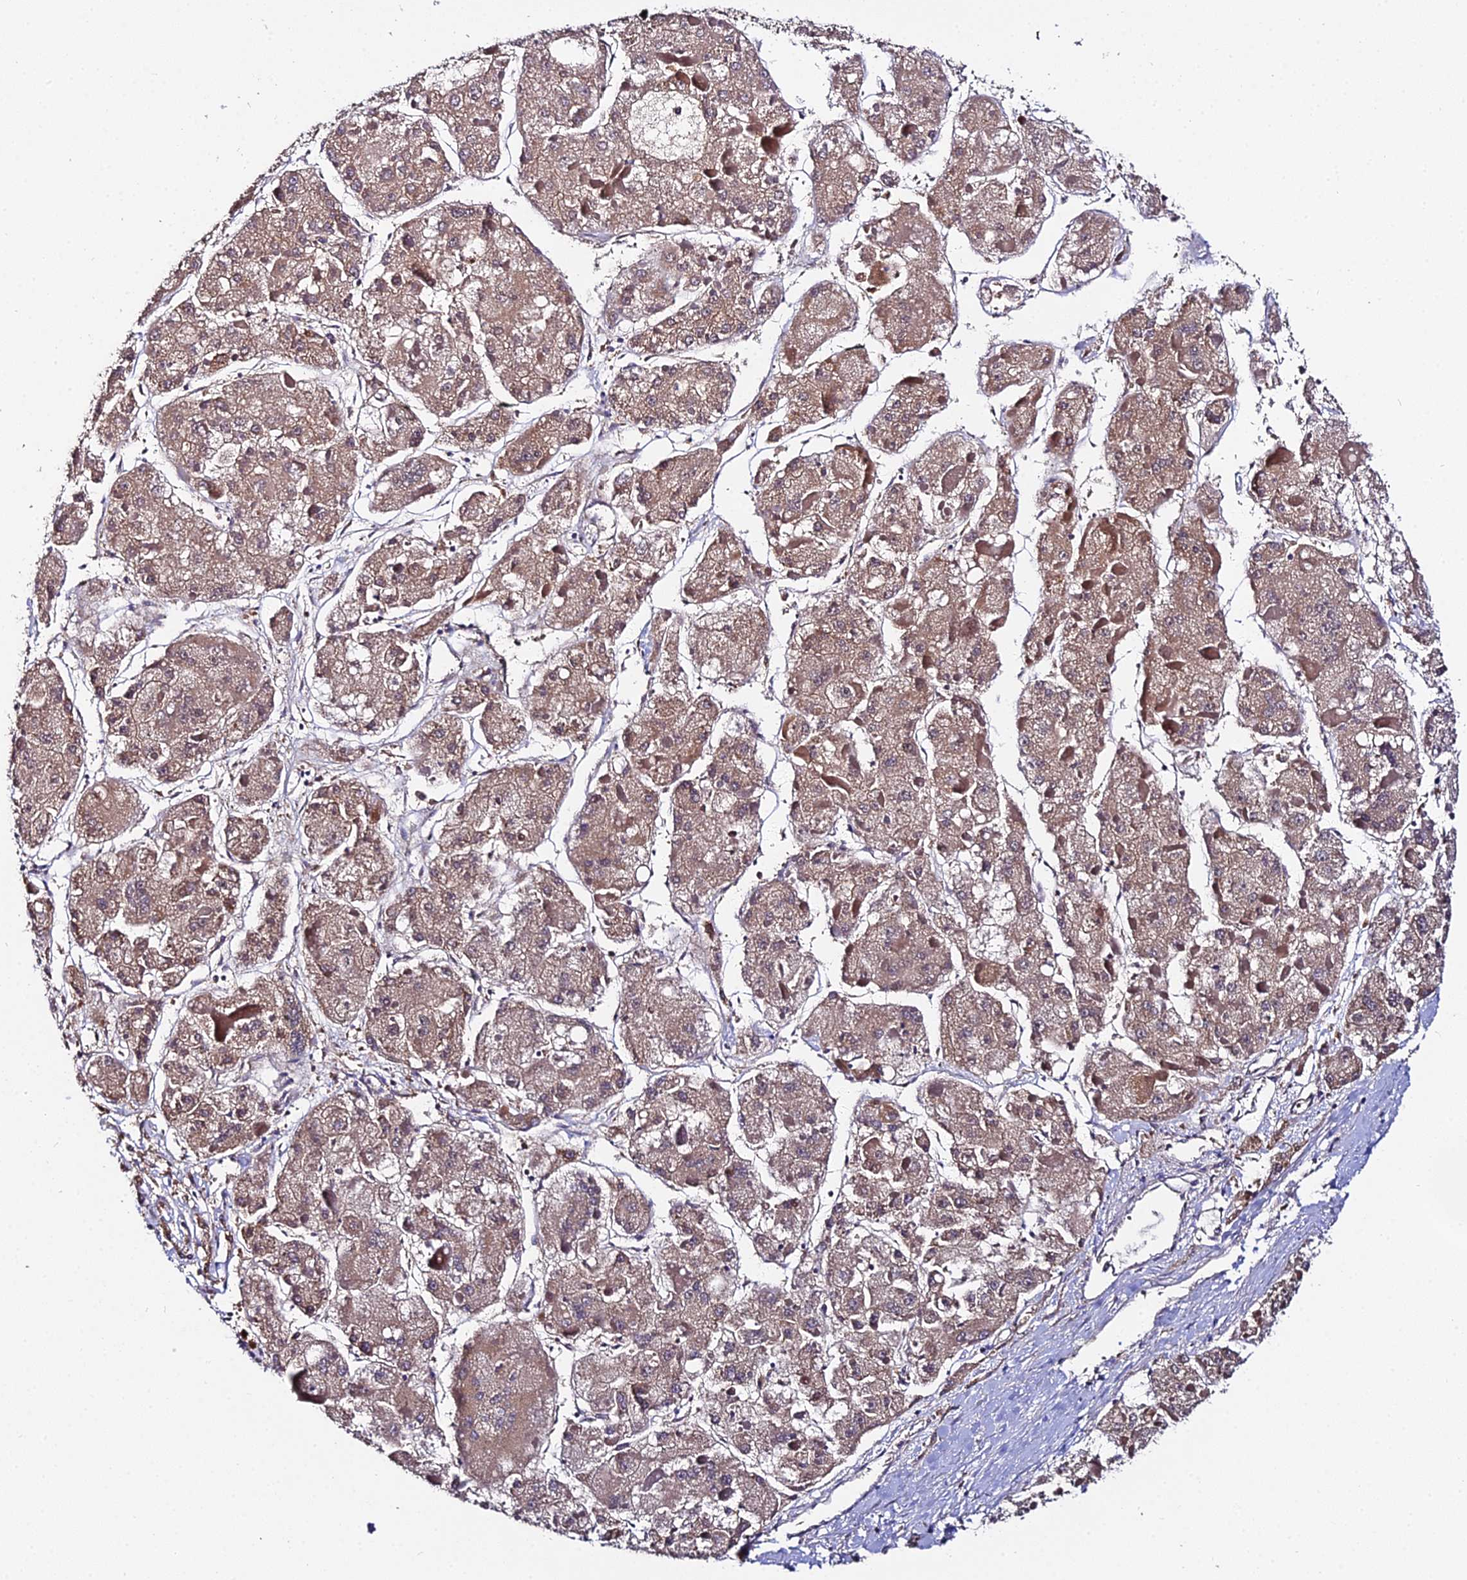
{"staining": {"intensity": "weak", "quantity": ">75%", "location": "cytoplasmic/membranous"}, "tissue": "liver cancer", "cell_type": "Tumor cells", "image_type": "cancer", "snomed": [{"axis": "morphology", "description": "Carcinoma, Hepatocellular, NOS"}, {"axis": "topography", "description": "Liver"}], "caption": "Weak cytoplasmic/membranous expression is identified in about >75% of tumor cells in liver cancer (hepatocellular carcinoma).", "gene": "ZBED8", "patient": {"sex": "female", "age": 73}}